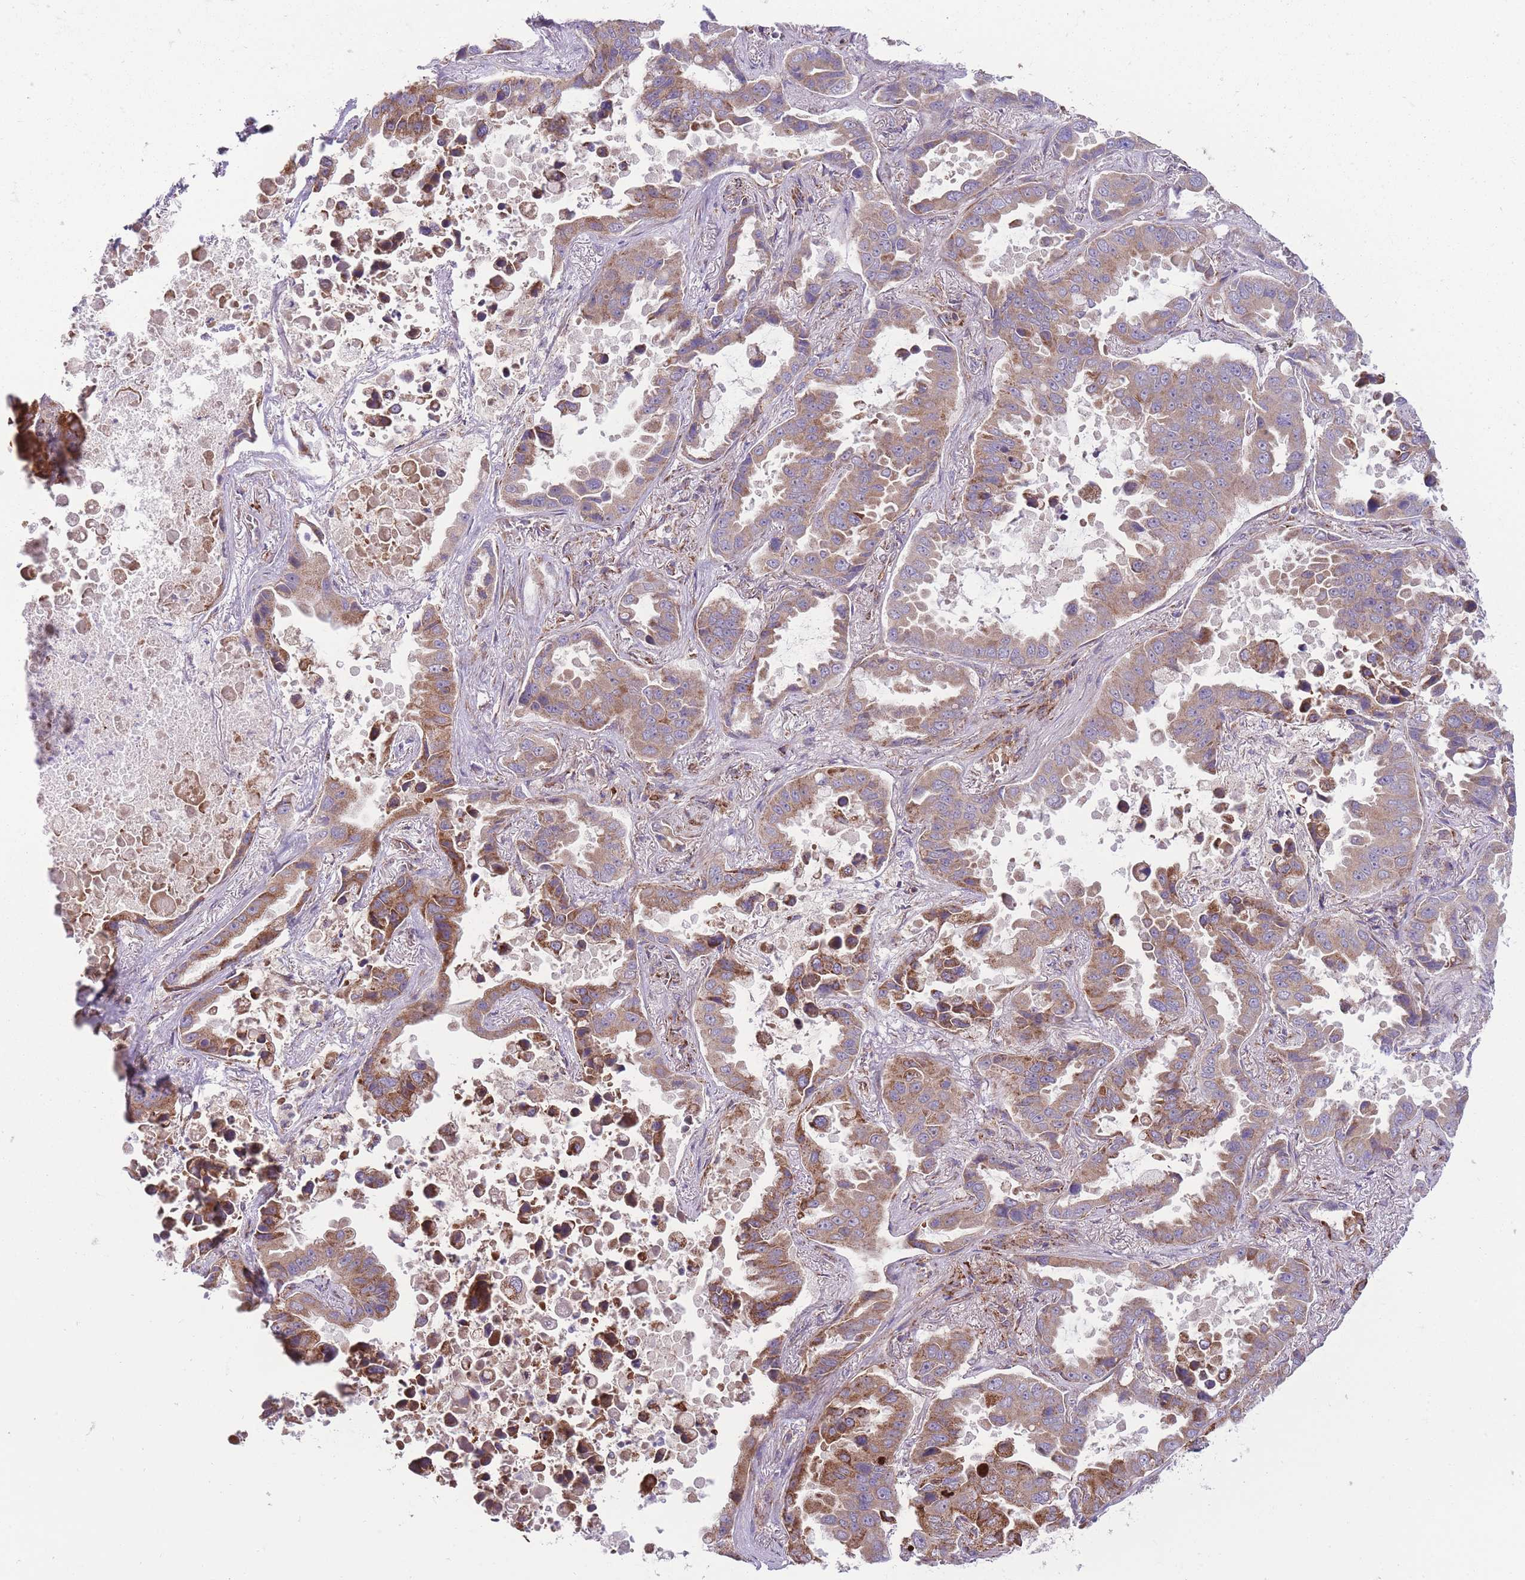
{"staining": {"intensity": "moderate", "quantity": ">75%", "location": "cytoplasmic/membranous"}, "tissue": "lung cancer", "cell_type": "Tumor cells", "image_type": "cancer", "snomed": [{"axis": "morphology", "description": "Adenocarcinoma, NOS"}, {"axis": "topography", "description": "Lung"}], "caption": "Immunohistochemistry (IHC) of lung cancer (adenocarcinoma) reveals medium levels of moderate cytoplasmic/membranous positivity in approximately >75% of tumor cells. The staining was performed using DAB to visualize the protein expression in brown, while the nuclei were stained in blue with hematoxylin (Magnification: 20x).", "gene": "ANKRD10", "patient": {"sex": "male", "age": 64}}